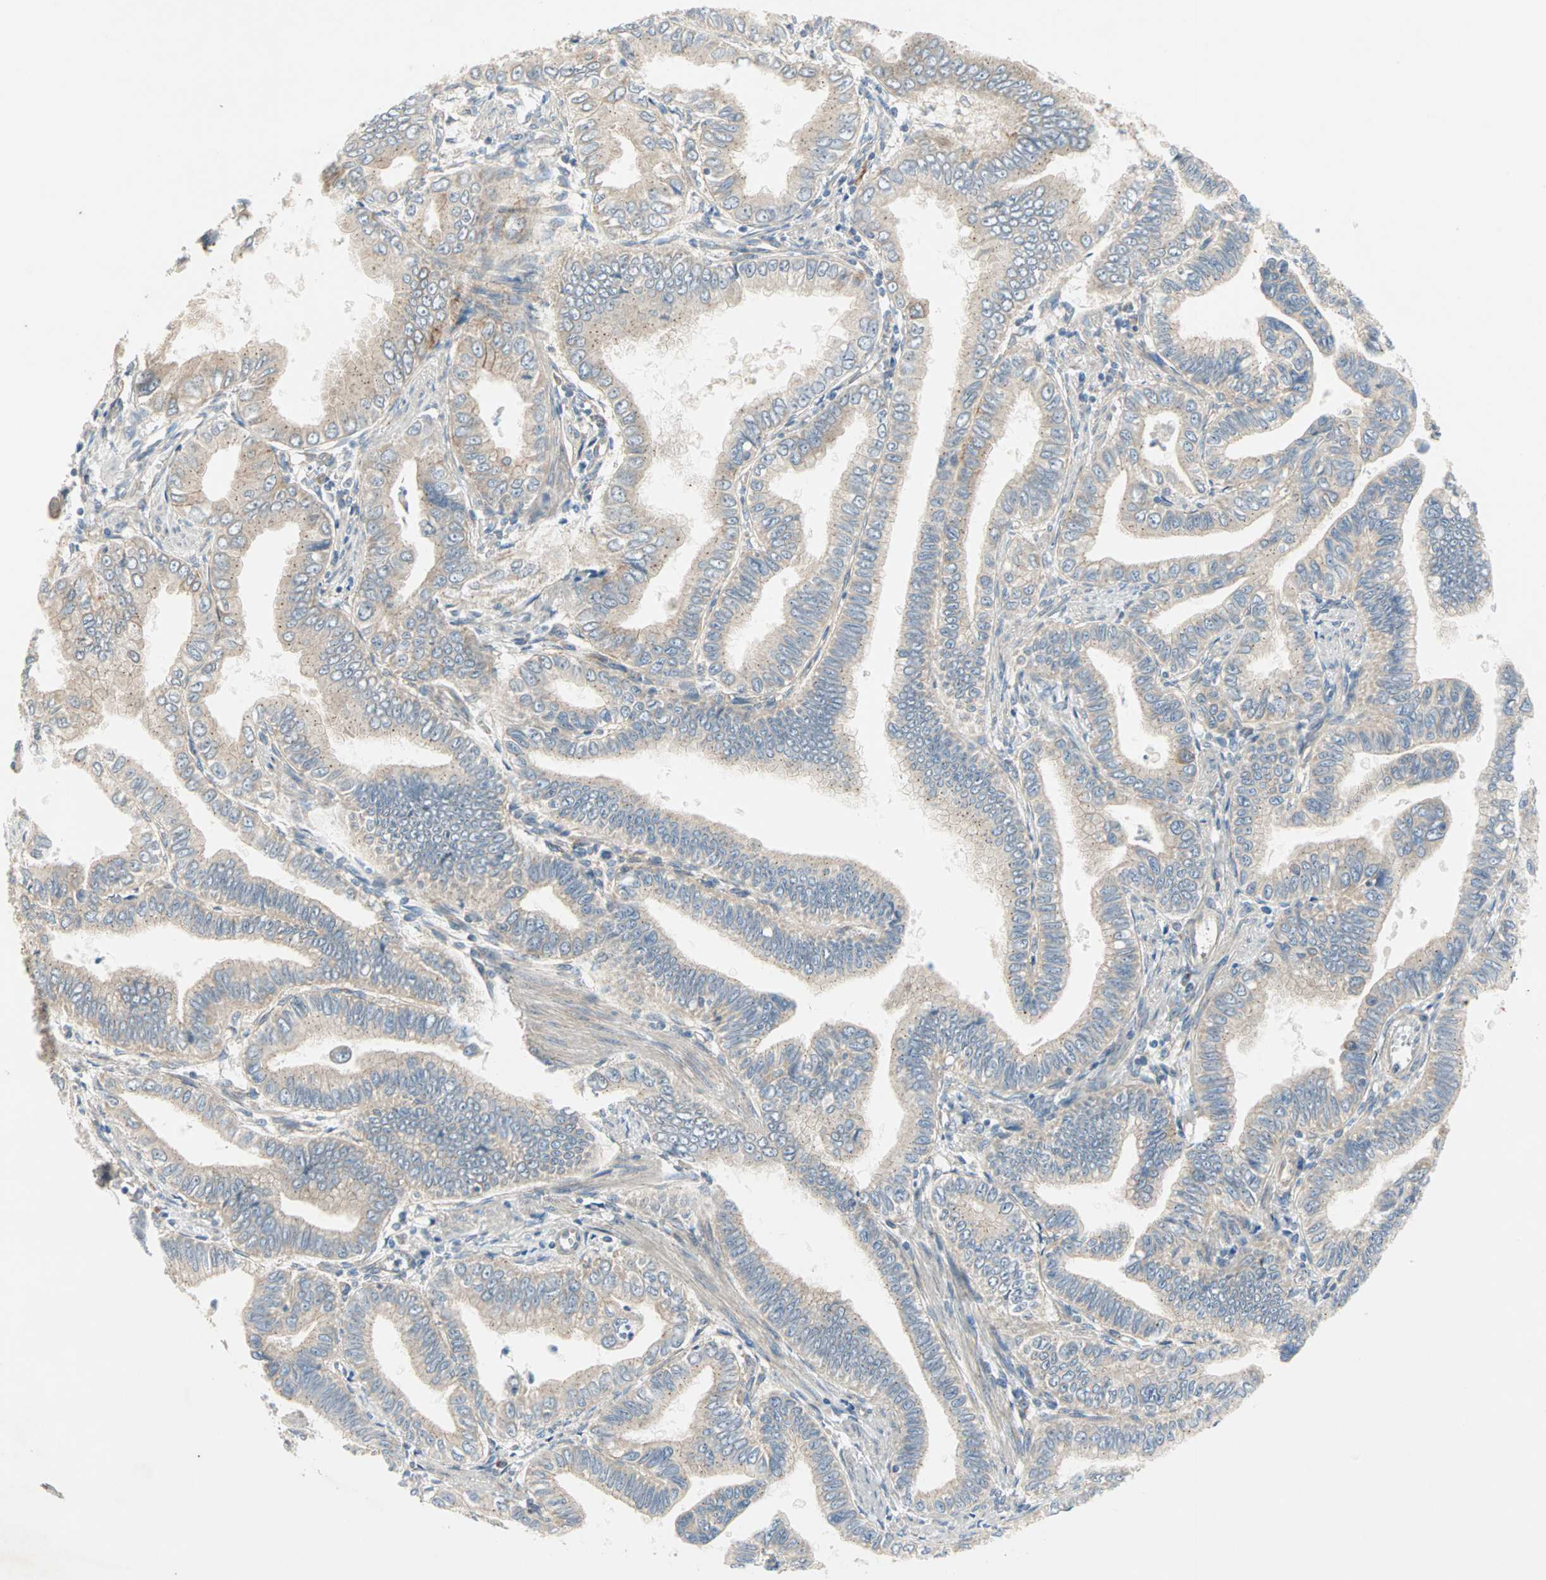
{"staining": {"intensity": "weak", "quantity": "25%-75%", "location": "cytoplasmic/membranous"}, "tissue": "pancreatic cancer", "cell_type": "Tumor cells", "image_type": "cancer", "snomed": [{"axis": "morphology", "description": "Normal tissue, NOS"}, {"axis": "topography", "description": "Lymph node"}], "caption": "Tumor cells exhibit weak cytoplasmic/membranous expression in about 25%-75% of cells in pancreatic cancer. The staining was performed using DAB, with brown indicating positive protein expression. Nuclei are stained blue with hematoxylin.", "gene": "PDE8A", "patient": {"sex": "male", "age": 50}}